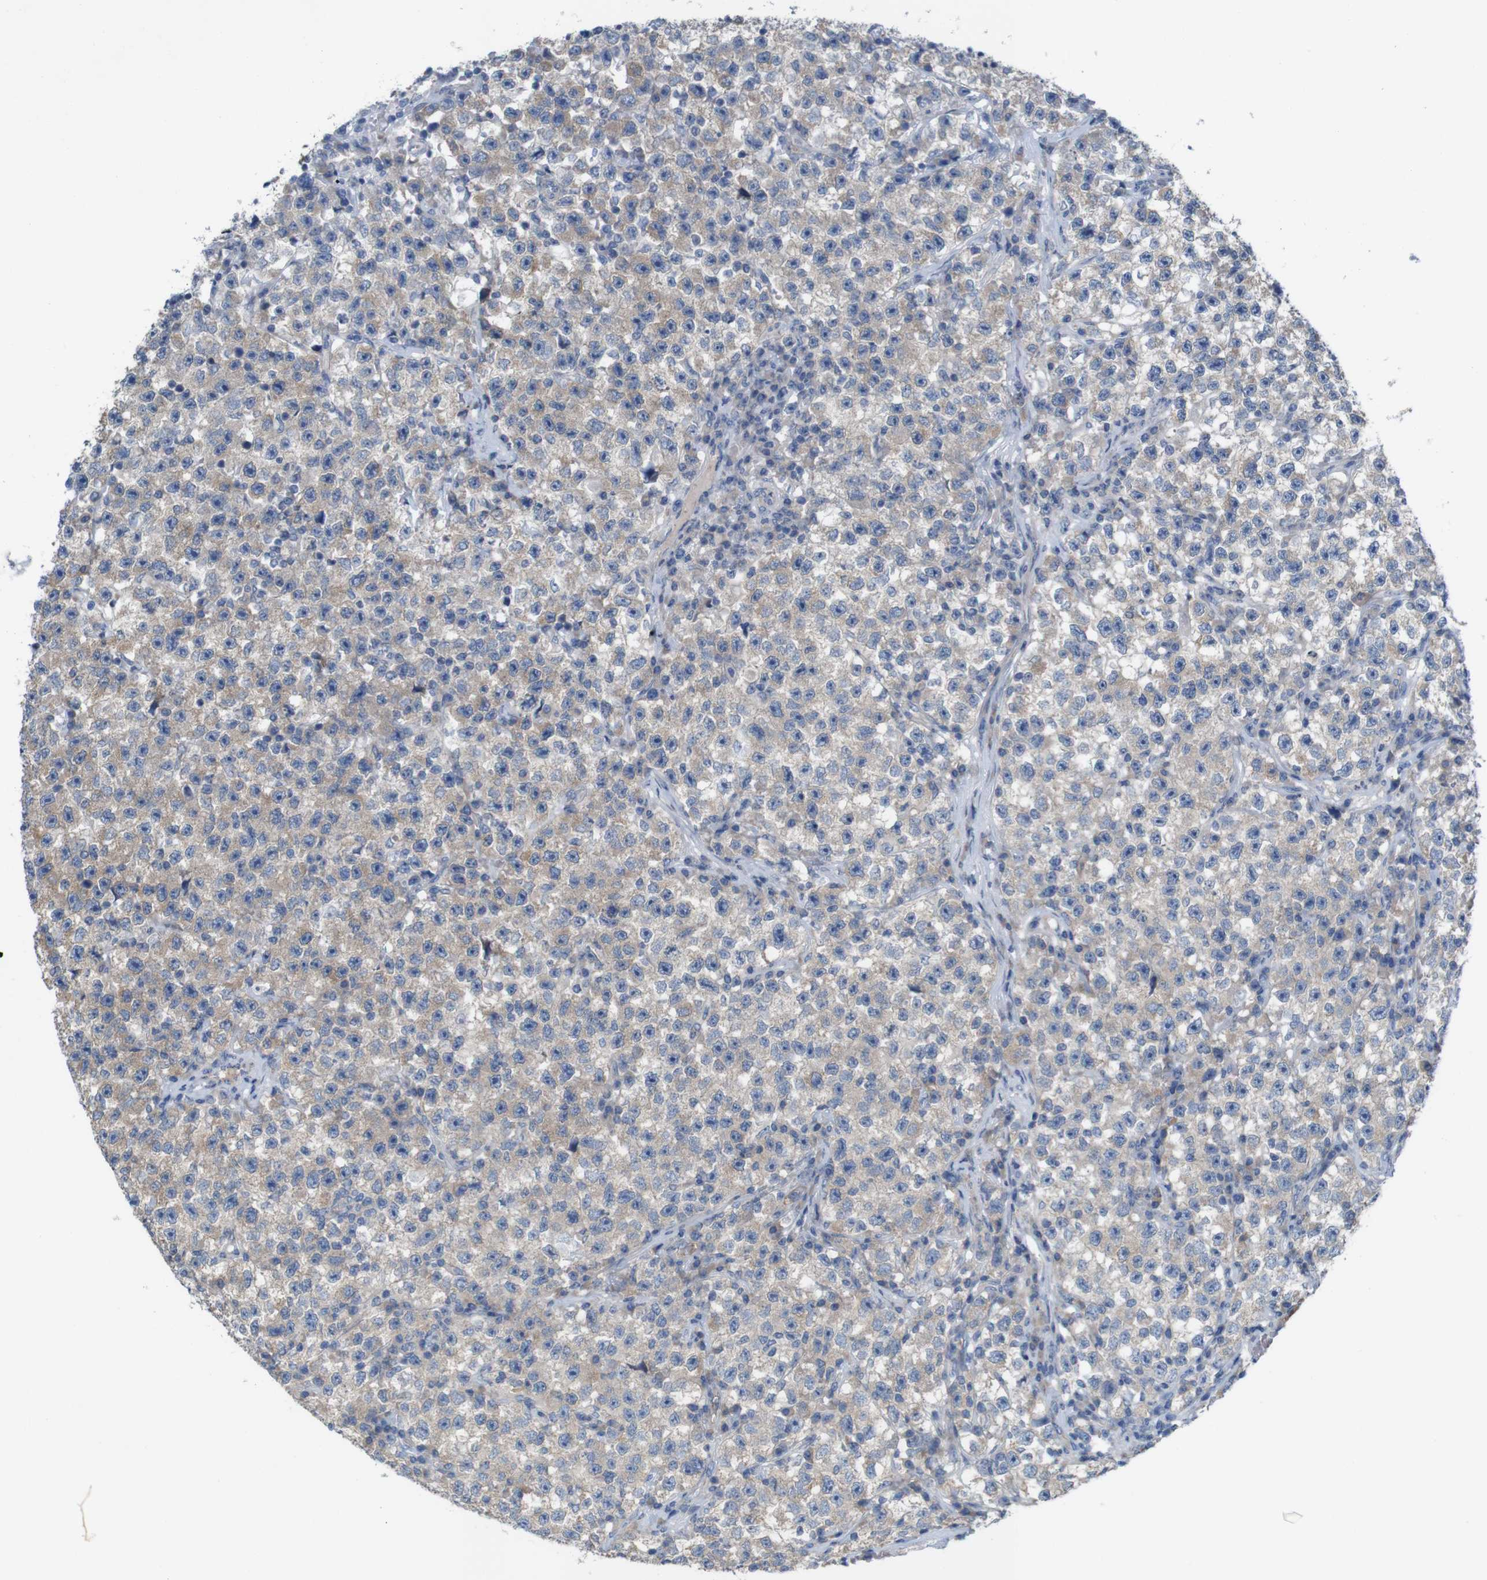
{"staining": {"intensity": "weak", "quantity": "<25%", "location": "cytoplasmic/membranous"}, "tissue": "testis cancer", "cell_type": "Tumor cells", "image_type": "cancer", "snomed": [{"axis": "morphology", "description": "Seminoma, NOS"}, {"axis": "topography", "description": "Testis"}], "caption": "Human seminoma (testis) stained for a protein using immunohistochemistry exhibits no staining in tumor cells.", "gene": "MYEOV", "patient": {"sex": "male", "age": 22}}